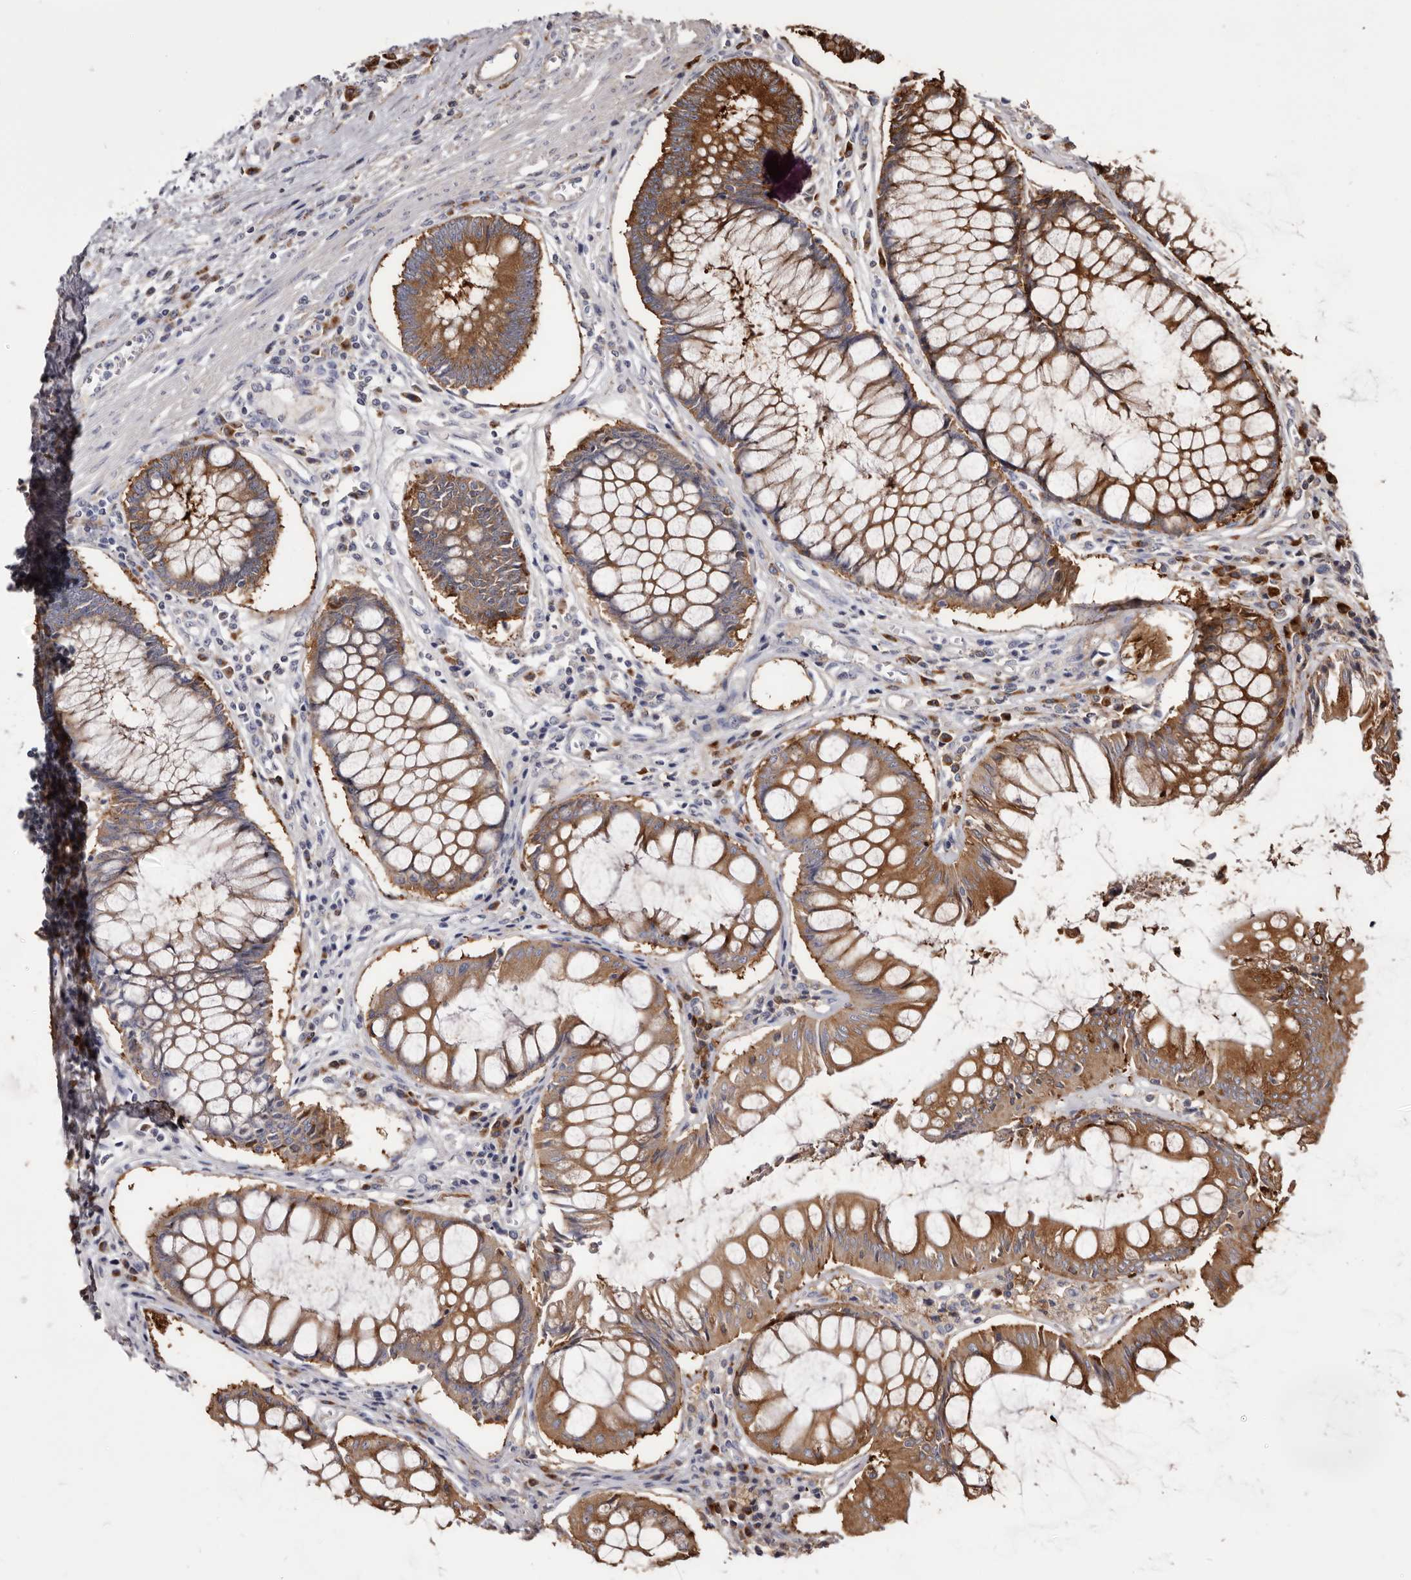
{"staining": {"intensity": "moderate", "quantity": ">75%", "location": "cytoplasmic/membranous"}, "tissue": "colorectal cancer", "cell_type": "Tumor cells", "image_type": "cancer", "snomed": [{"axis": "morphology", "description": "Adenocarcinoma, NOS"}, {"axis": "topography", "description": "Rectum"}], "caption": "Colorectal cancer (adenocarcinoma) stained with immunohistochemistry (IHC) shows moderate cytoplasmic/membranous staining in about >75% of tumor cells.", "gene": "TPD52", "patient": {"sex": "male", "age": 84}}